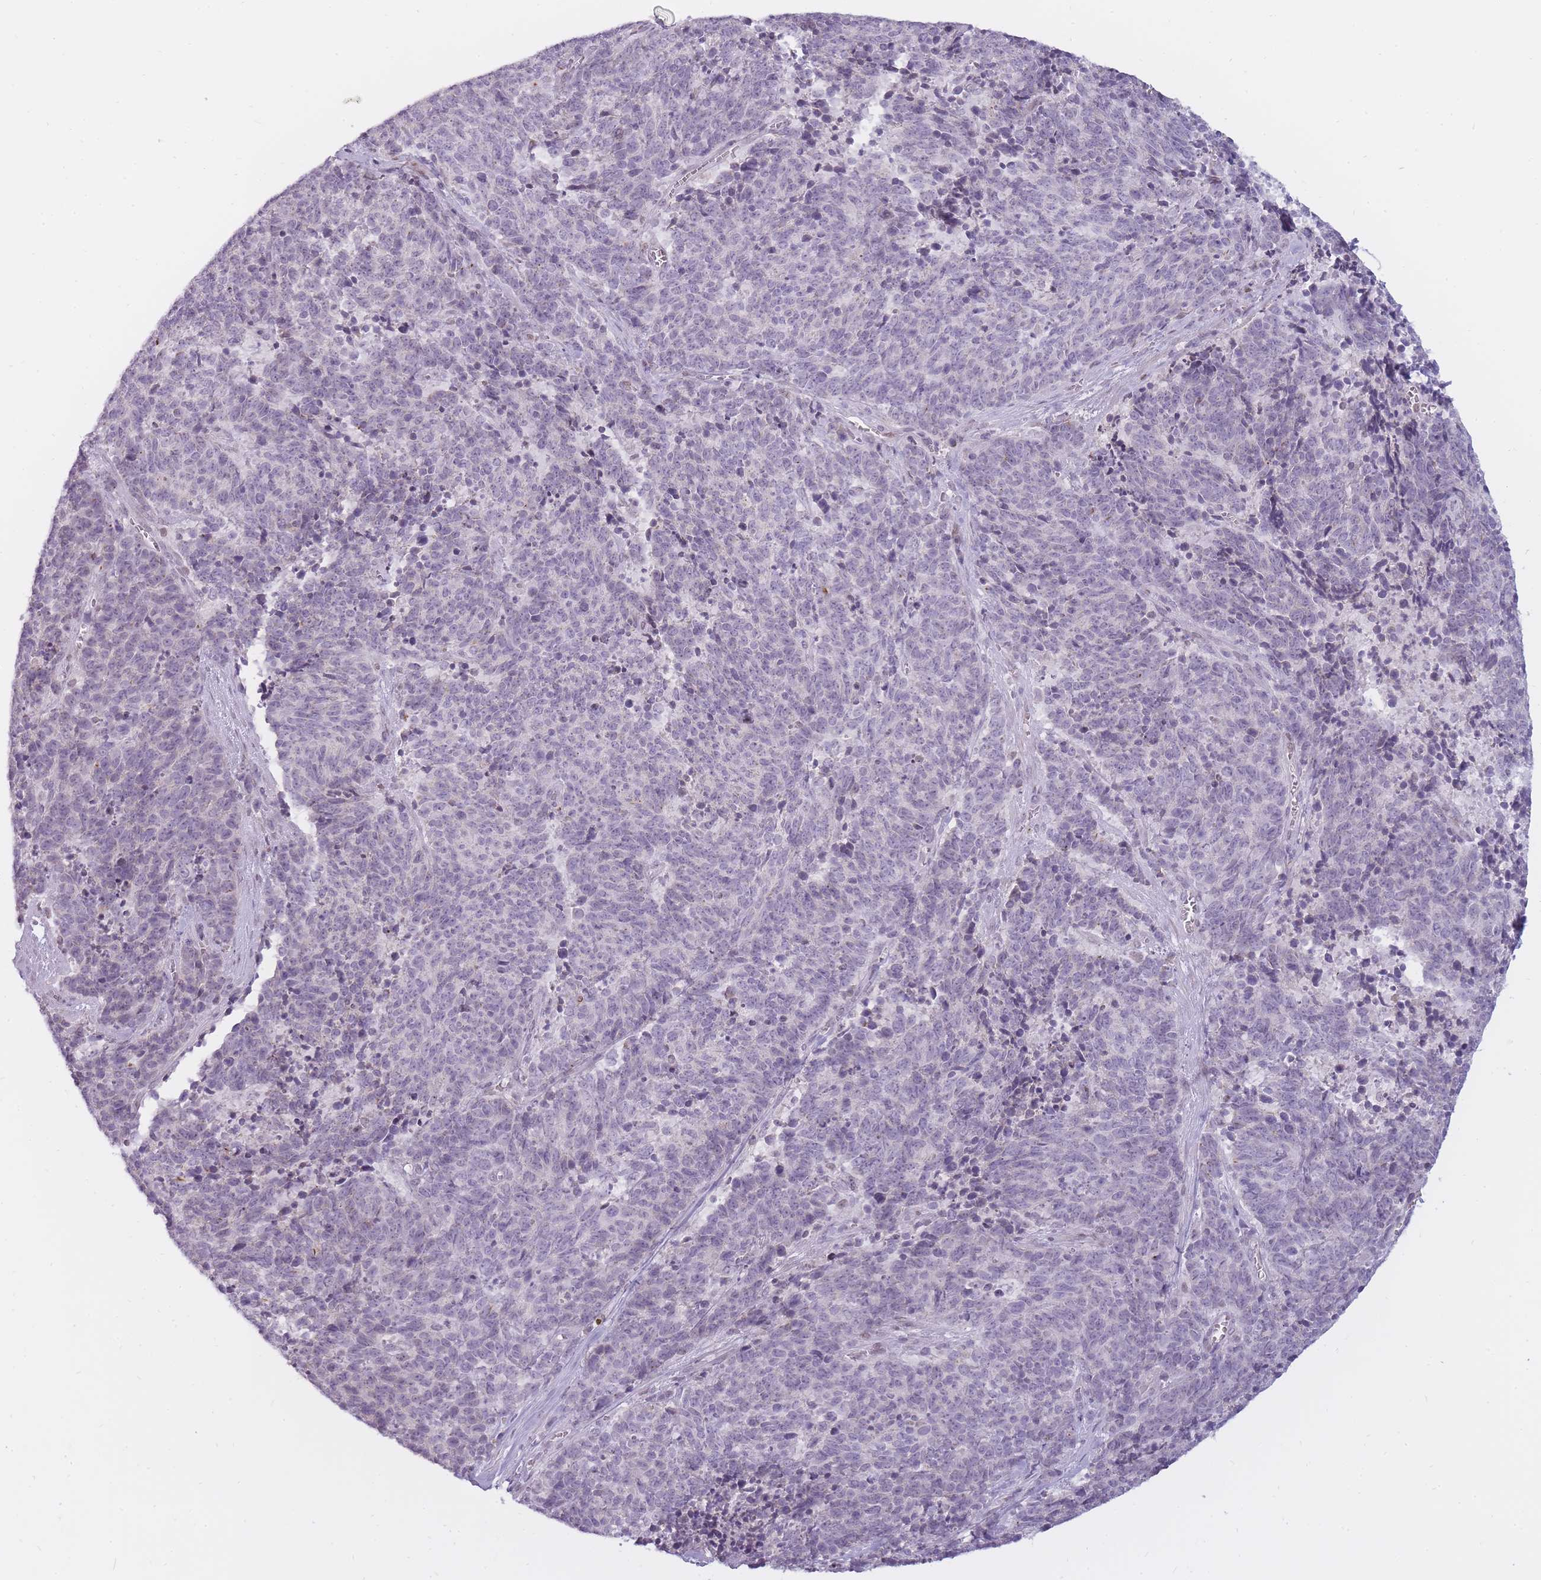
{"staining": {"intensity": "negative", "quantity": "none", "location": "none"}, "tissue": "cervical cancer", "cell_type": "Tumor cells", "image_type": "cancer", "snomed": [{"axis": "morphology", "description": "Squamous cell carcinoma, NOS"}, {"axis": "topography", "description": "Cervix"}], "caption": "A high-resolution micrograph shows immunohistochemistry (IHC) staining of squamous cell carcinoma (cervical), which reveals no significant staining in tumor cells.", "gene": "POMZP3", "patient": {"sex": "female", "age": 29}}